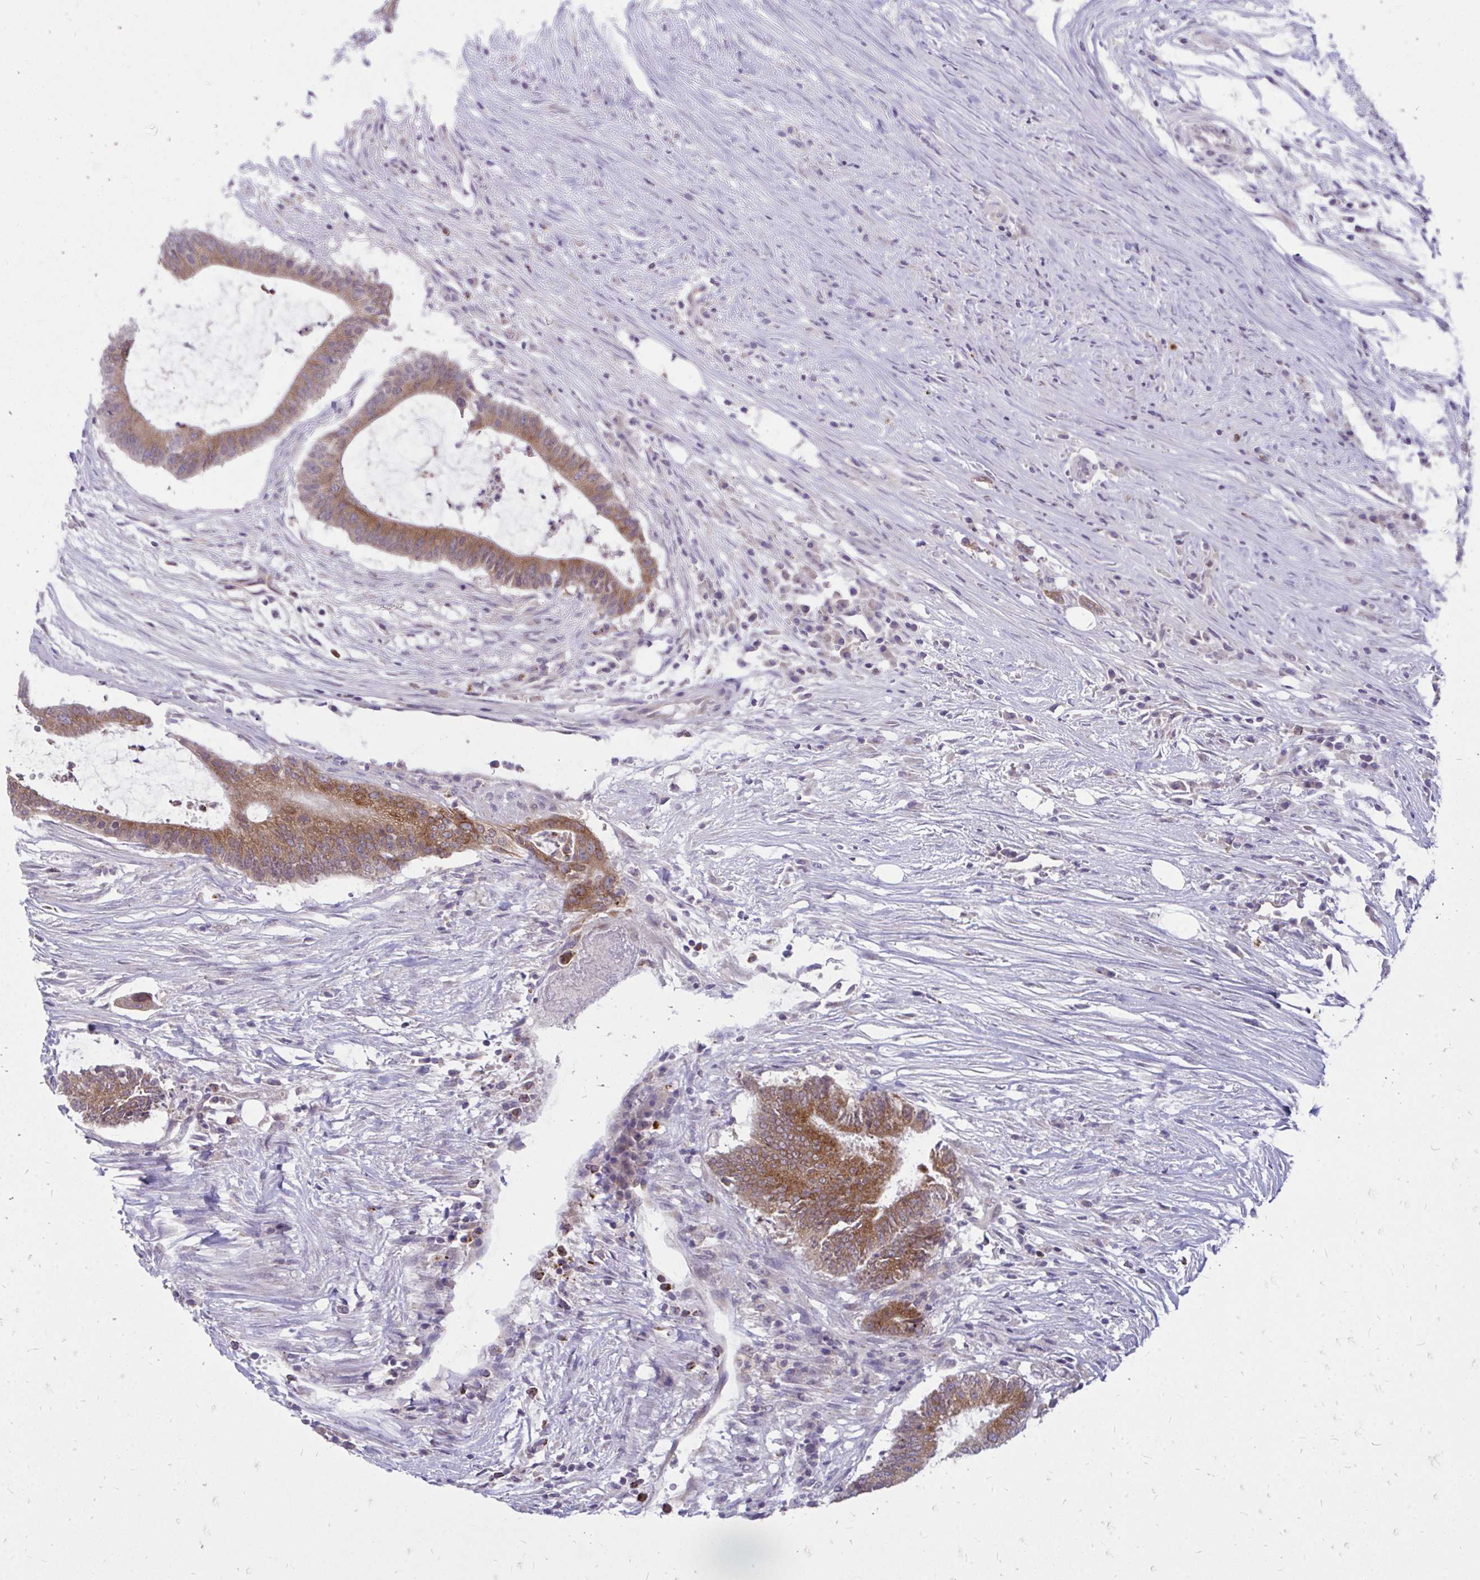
{"staining": {"intensity": "moderate", "quantity": ">75%", "location": "cytoplasmic/membranous"}, "tissue": "colorectal cancer", "cell_type": "Tumor cells", "image_type": "cancer", "snomed": [{"axis": "morphology", "description": "Adenocarcinoma, NOS"}, {"axis": "topography", "description": "Colon"}], "caption": "Tumor cells display medium levels of moderate cytoplasmic/membranous staining in approximately >75% of cells in colorectal adenocarcinoma. The staining was performed using DAB (3,3'-diaminobenzidine) to visualize the protein expression in brown, while the nuclei were stained in blue with hematoxylin (Magnification: 20x).", "gene": "ACSL5", "patient": {"sex": "female", "age": 43}}